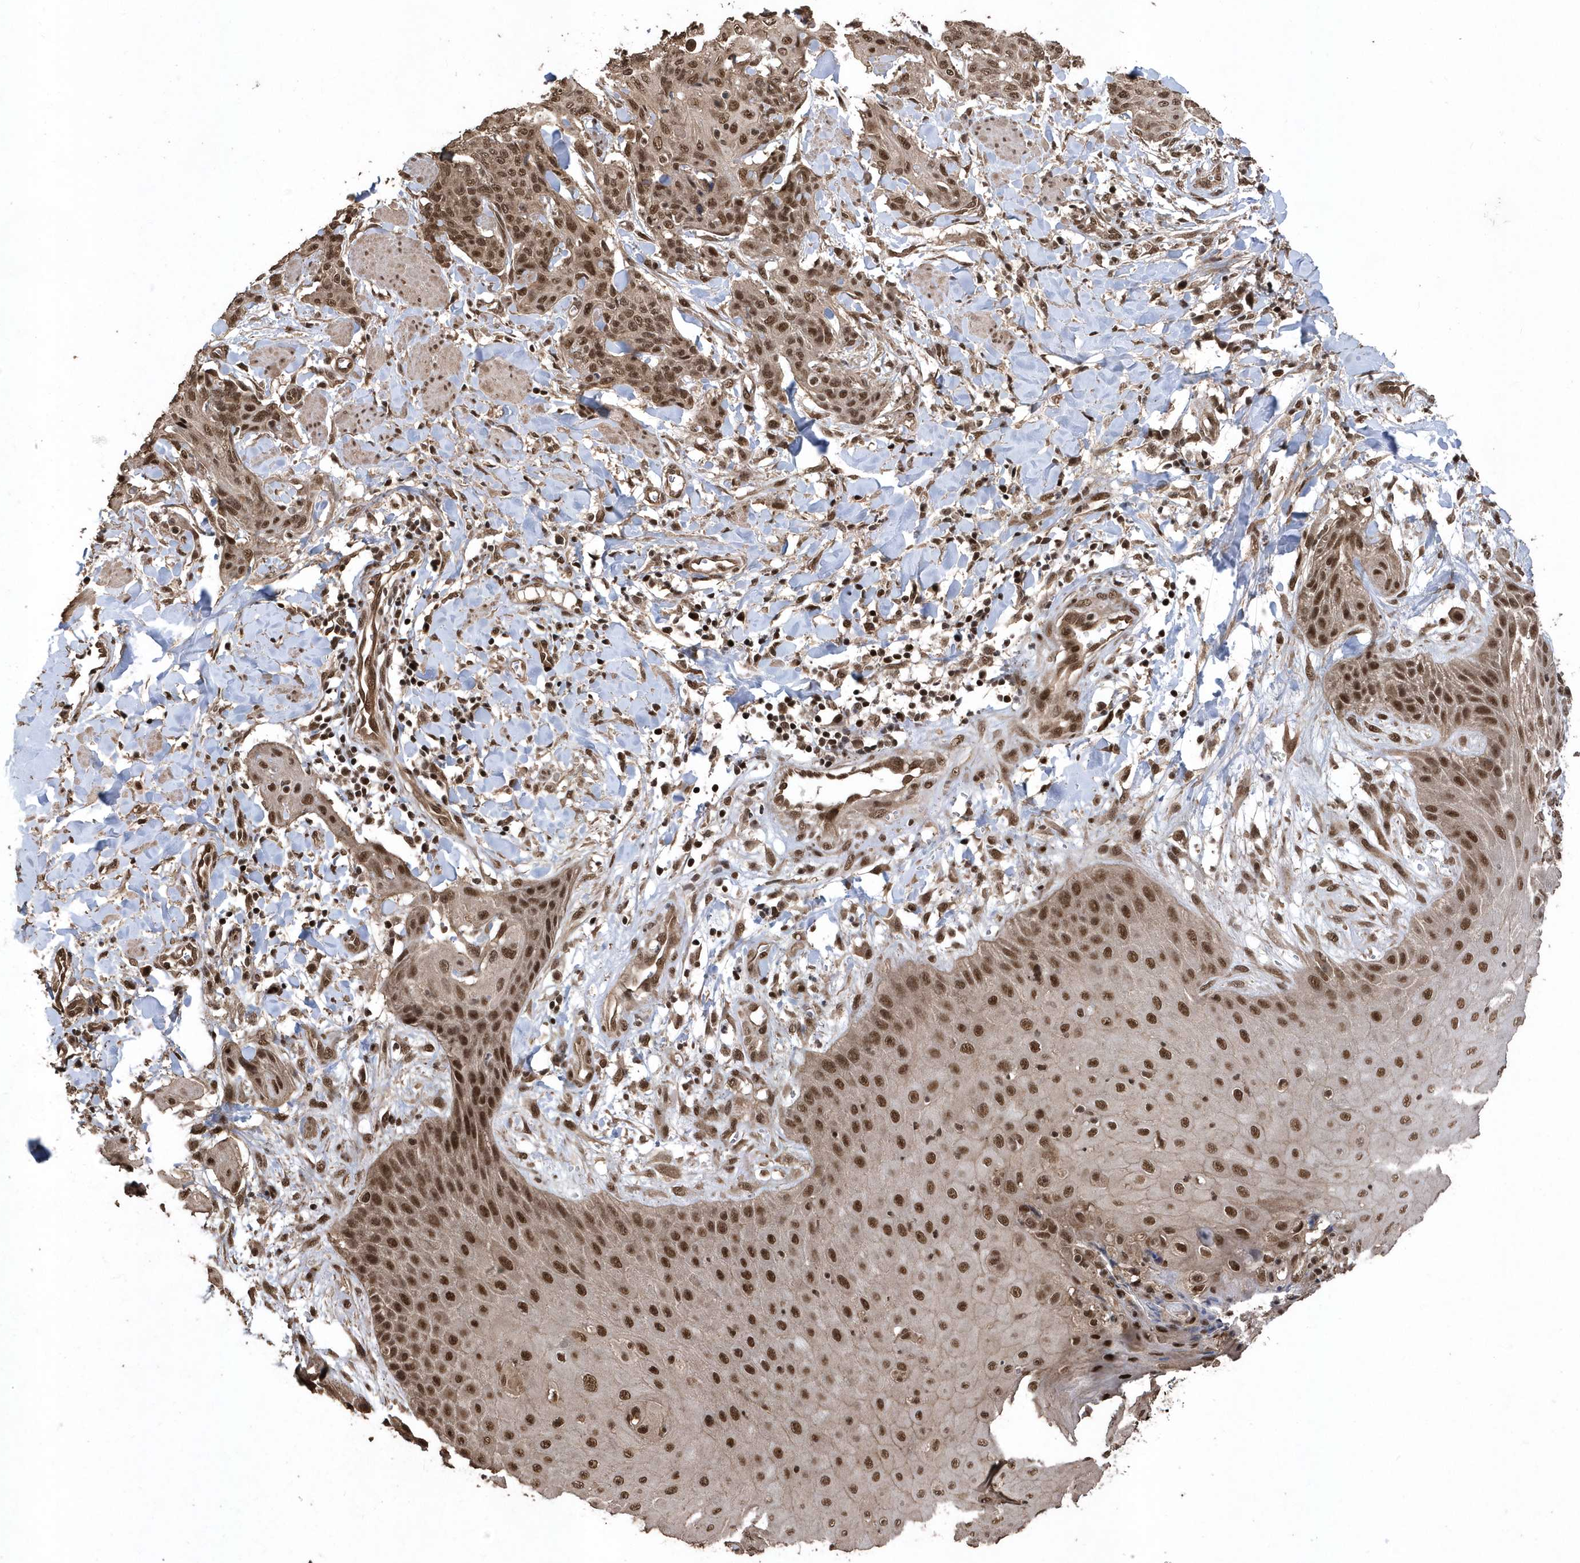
{"staining": {"intensity": "moderate", "quantity": ">75%", "location": "nuclear"}, "tissue": "skin cancer", "cell_type": "Tumor cells", "image_type": "cancer", "snomed": [{"axis": "morphology", "description": "Squamous cell carcinoma, NOS"}, {"axis": "topography", "description": "Skin"}, {"axis": "topography", "description": "Vulva"}], "caption": "Approximately >75% of tumor cells in skin cancer demonstrate moderate nuclear protein staining as visualized by brown immunohistochemical staining.", "gene": "INTS12", "patient": {"sex": "female", "age": 85}}